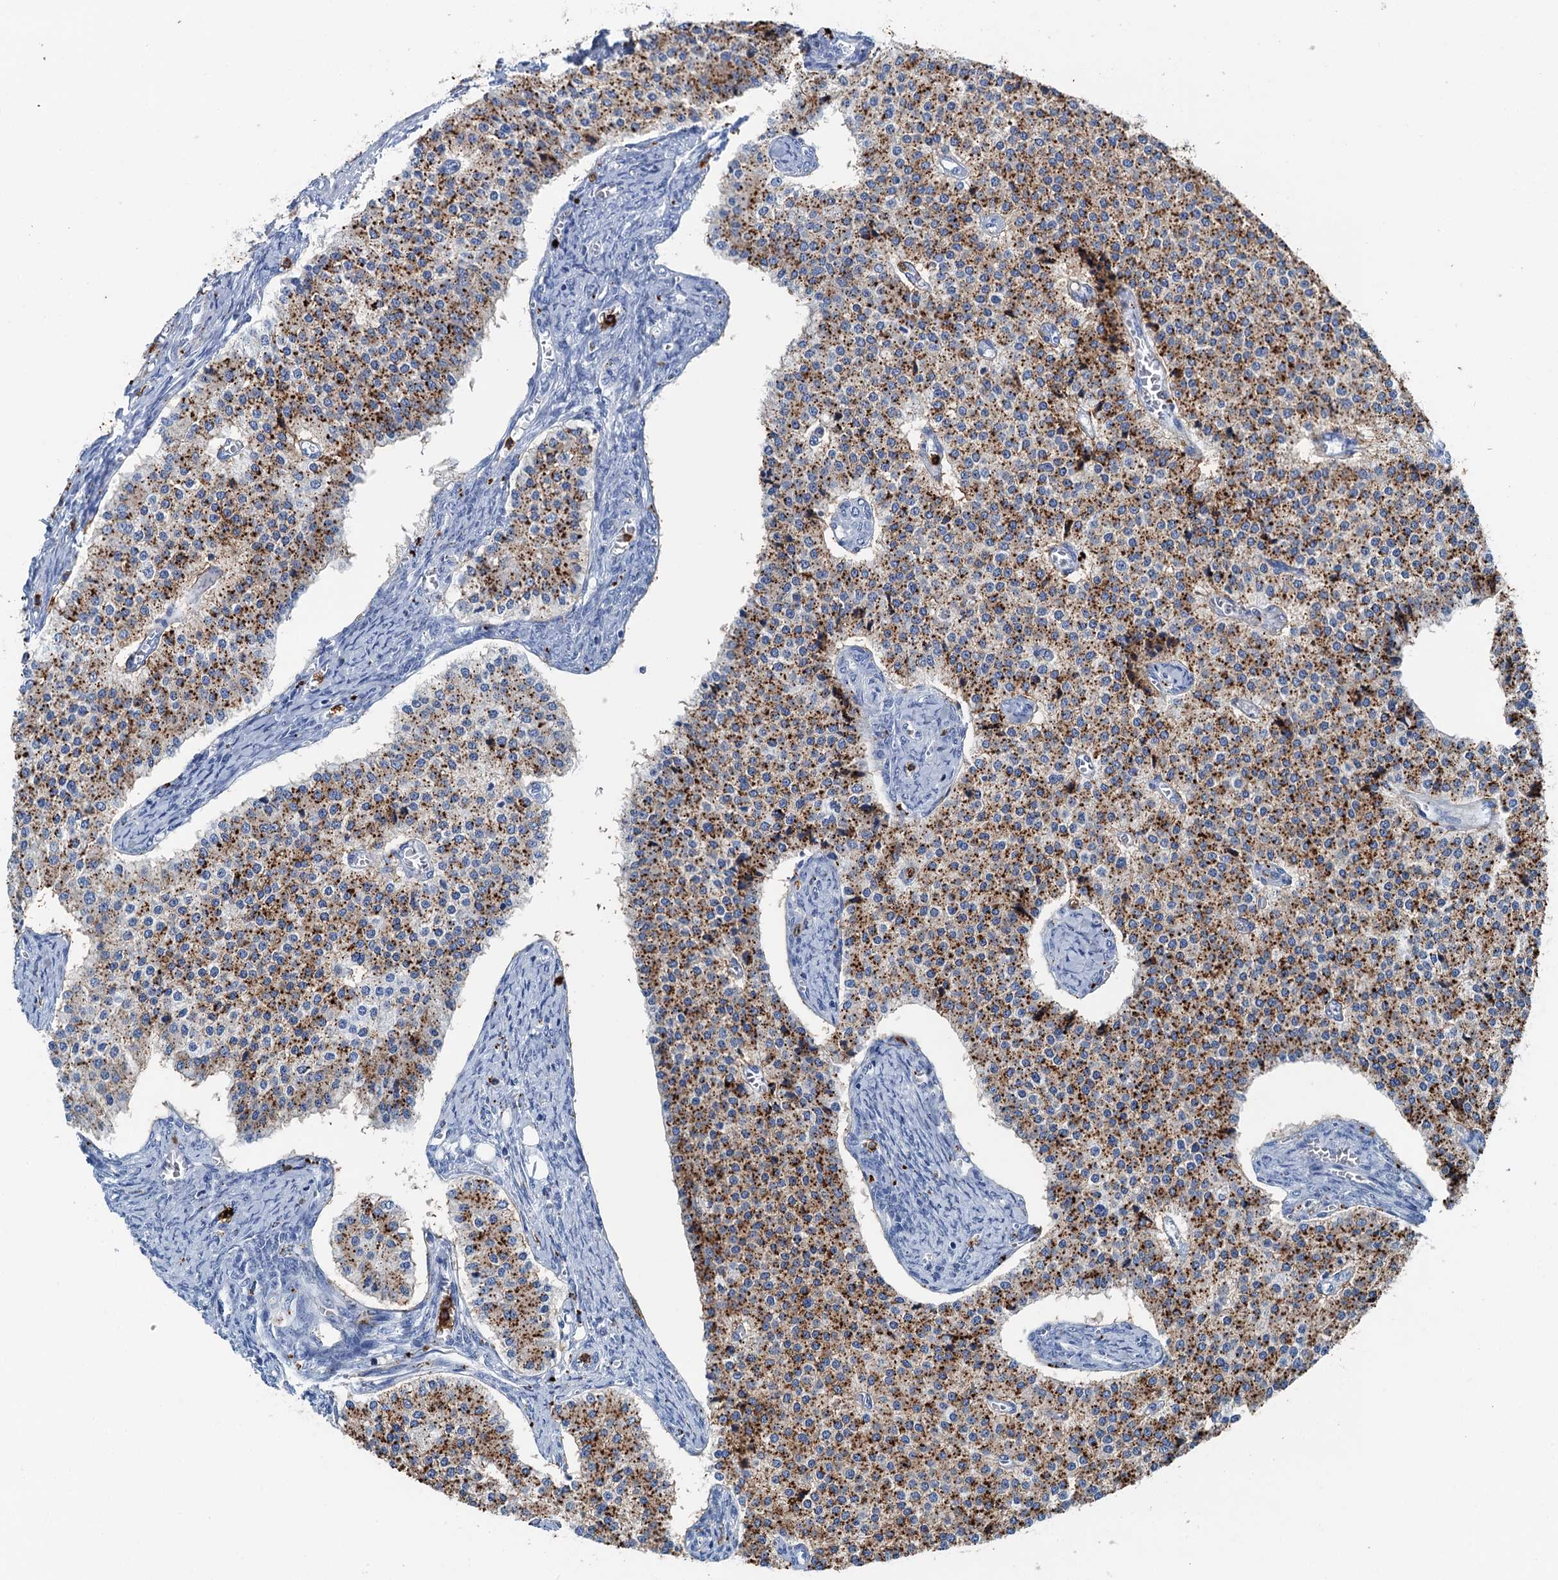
{"staining": {"intensity": "moderate", "quantity": ">75%", "location": "cytoplasmic/membranous"}, "tissue": "carcinoid", "cell_type": "Tumor cells", "image_type": "cancer", "snomed": [{"axis": "morphology", "description": "Carcinoid, malignant, NOS"}, {"axis": "topography", "description": "Colon"}], "caption": "A histopathology image of carcinoid stained for a protein exhibits moderate cytoplasmic/membranous brown staining in tumor cells.", "gene": "PLAC8", "patient": {"sex": "female", "age": 52}}